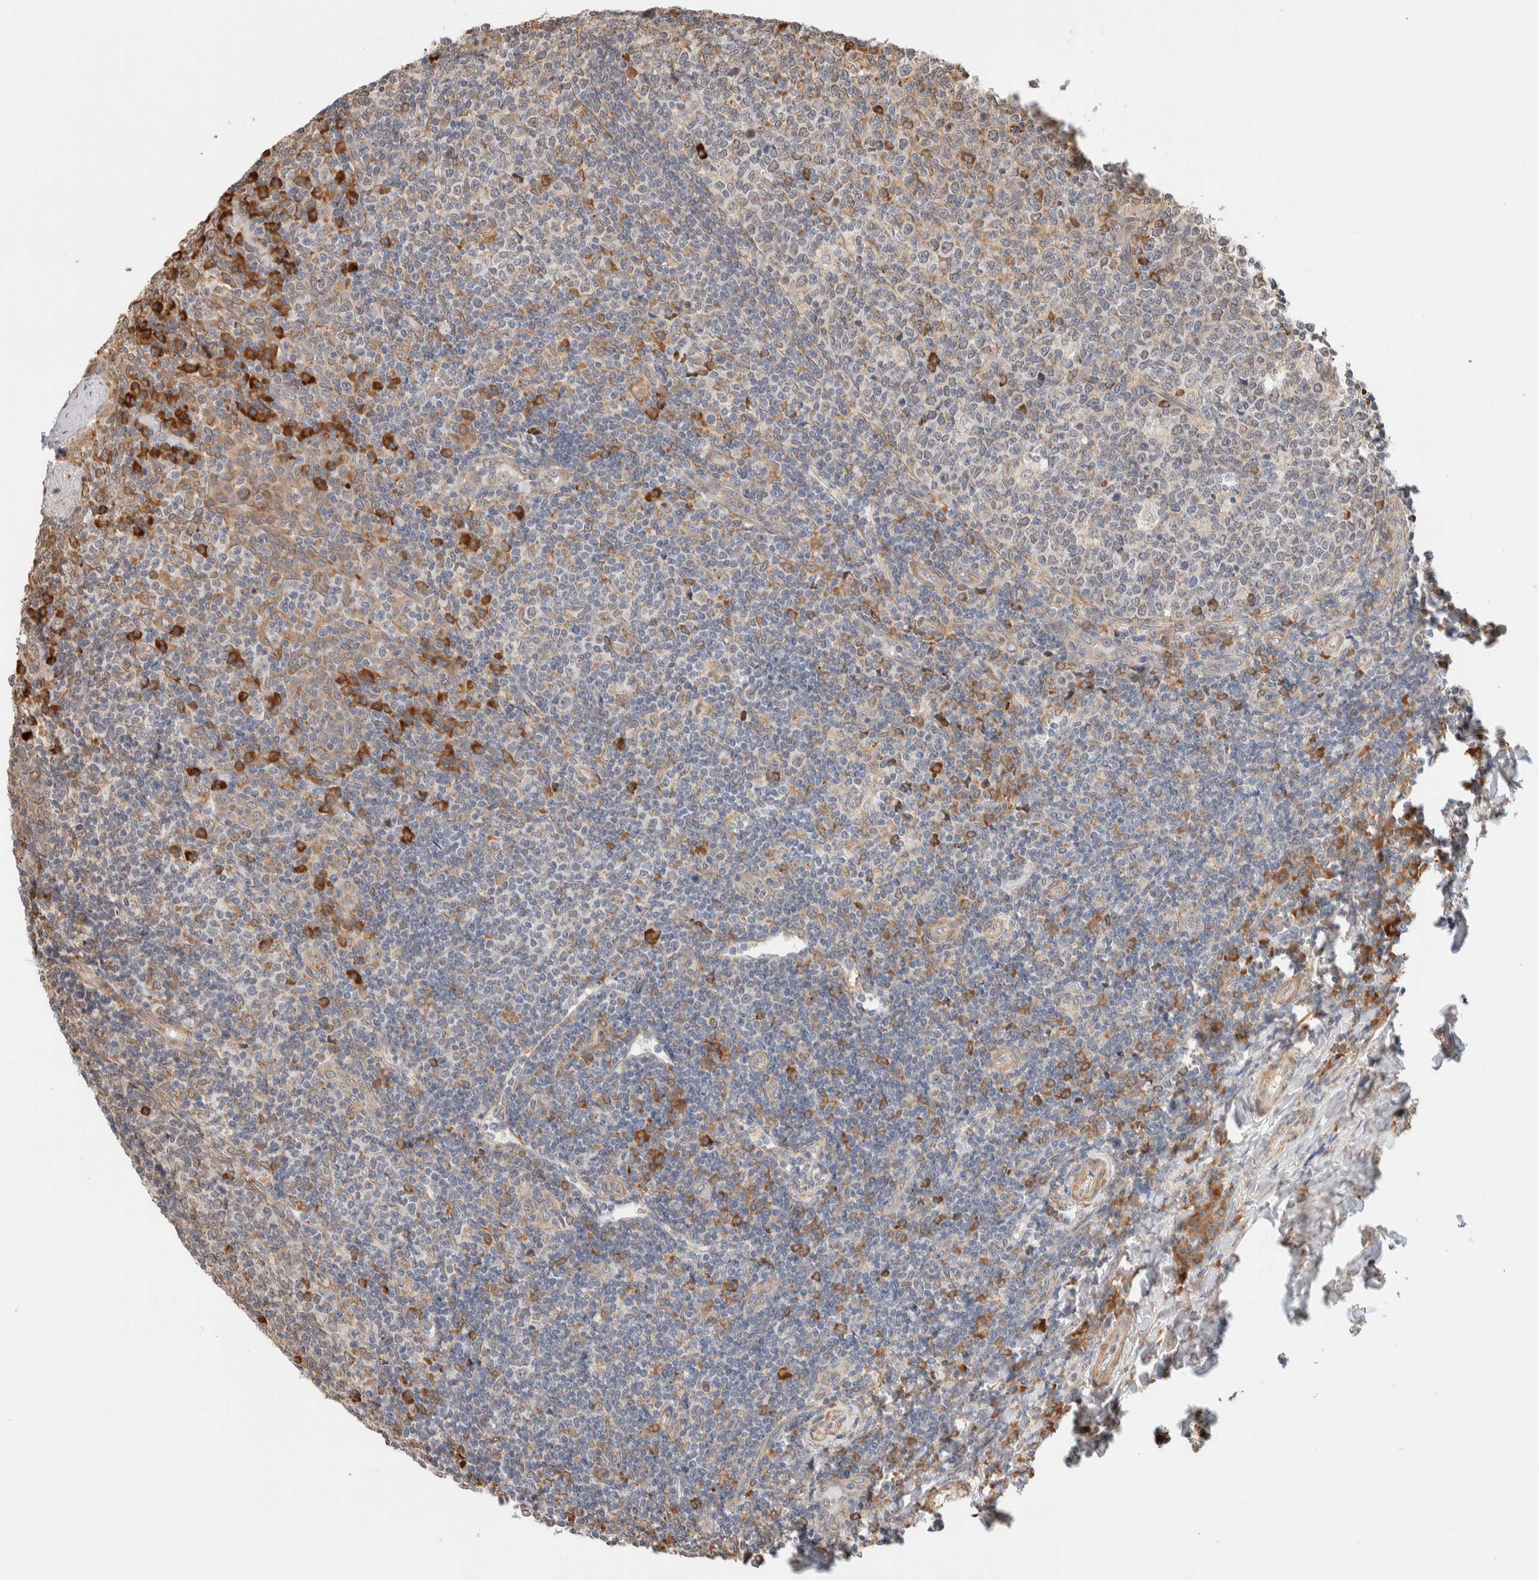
{"staining": {"intensity": "moderate", "quantity": "<25%", "location": "cytoplasmic/membranous"}, "tissue": "tonsil", "cell_type": "Germinal center cells", "image_type": "normal", "snomed": [{"axis": "morphology", "description": "Normal tissue, NOS"}, {"axis": "topography", "description": "Tonsil"}], "caption": "Protein analysis of normal tonsil exhibits moderate cytoplasmic/membranous staining in about <25% of germinal center cells.", "gene": "INTS1", "patient": {"sex": "female", "age": 19}}